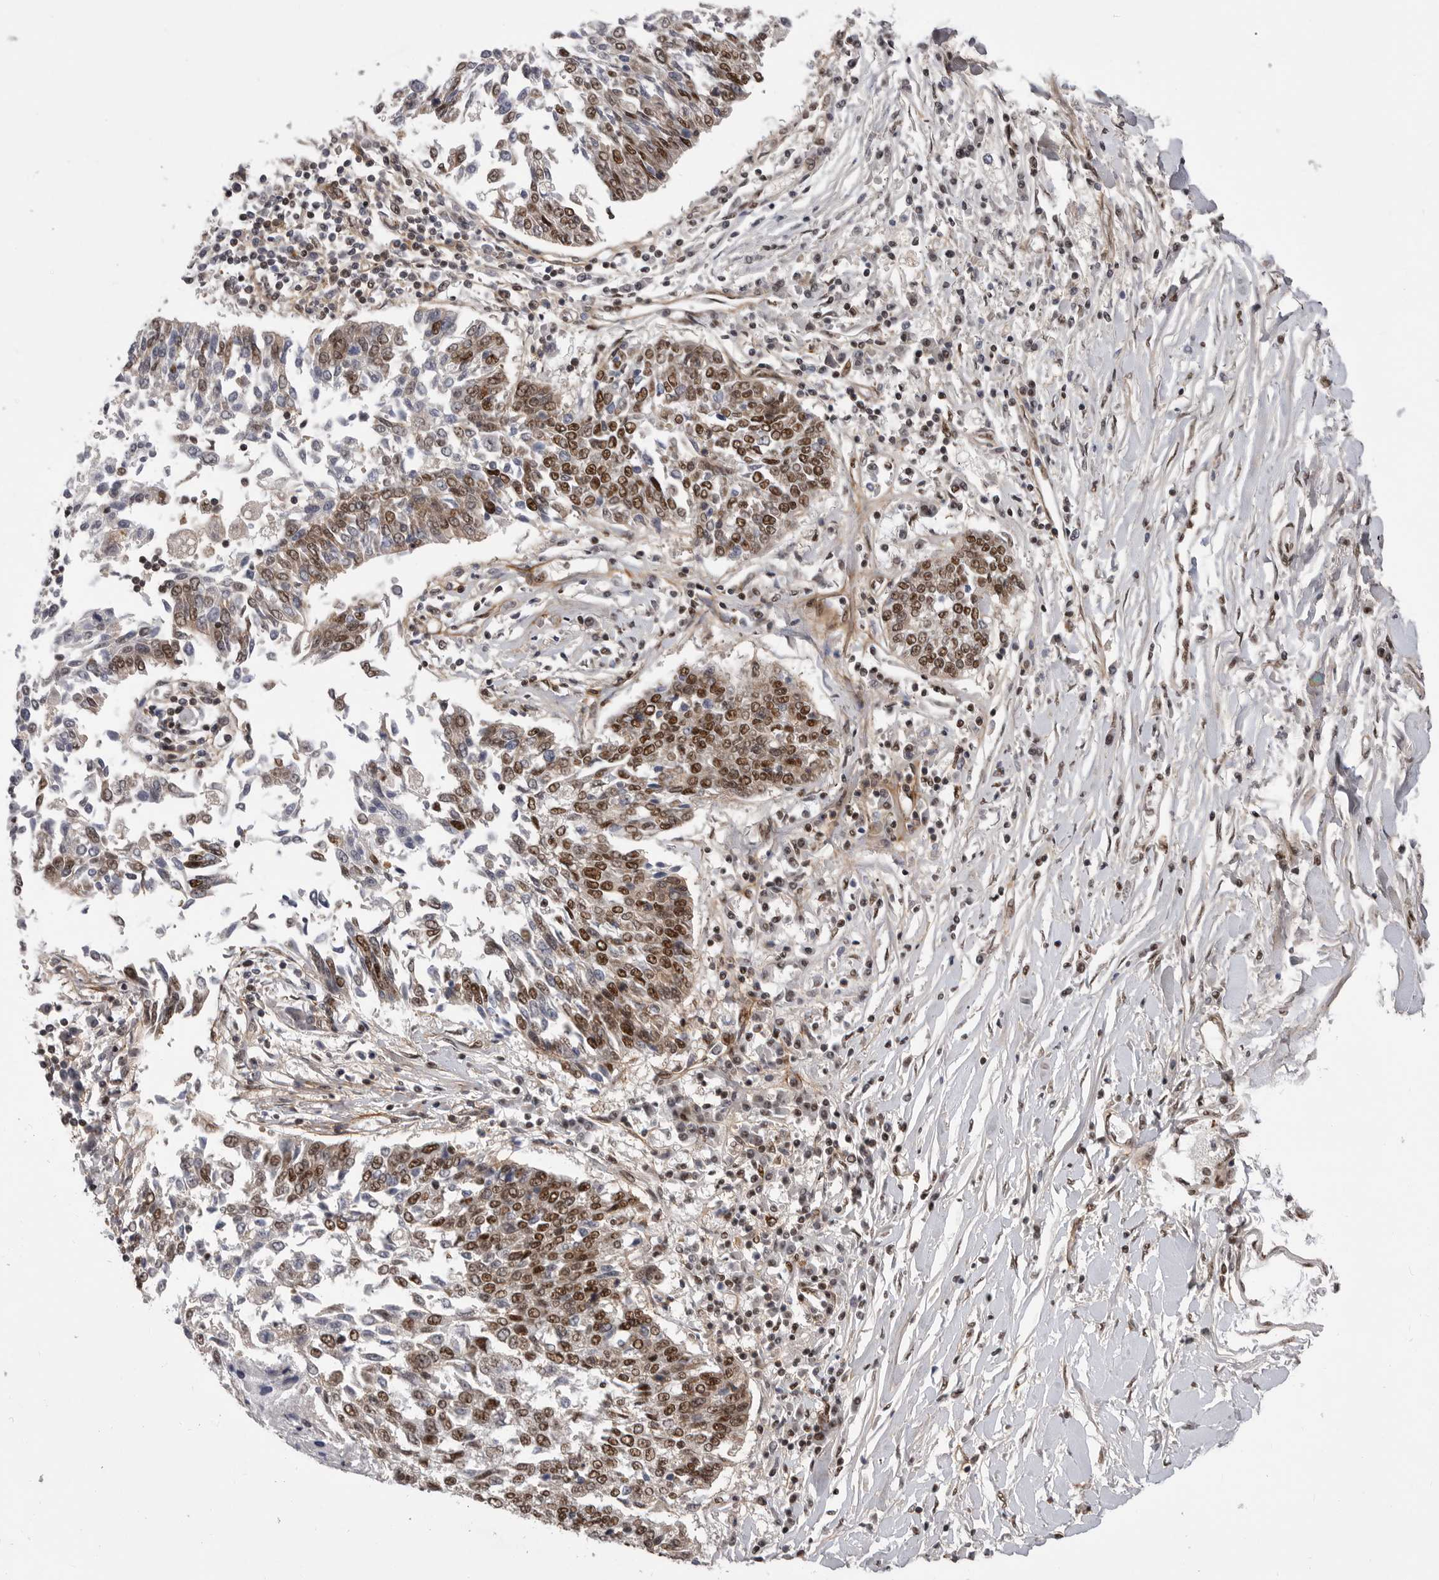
{"staining": {"intensity": "strong", "quantity": "25%-75%", "location": "nuclear"}, "tissue": "lung cancer", "cell_type": "Tumor cells", "image_type": "cancer", "snomed": [{"axis": "morphology", "description": "Normal tissue, NOS"}, {"axis": "morphology", "description": "Squamous cell carcinoma, NOS"}, {"axis": "topography", "description": "Cartilage tissue"}, {"axis": "topography", "description": "Bronchus"}, {"axis": "topography", "description": "Lung"}, {"axis": "topography", "description": "Peripheral nerve tissue"}], "caption": "High-magnification brightfield microscopy of squamous cell carcinoma (lung) stained with DAB (3,3'-diaminobenzidine) (brown) and counterstained with hematoxylin (blue). tumor cells exhibit strong nuclear staining is present in about25%-75% of cells. (Brightfield microscopy of DAB IHC at high magnification).", "gene": "PPP1R8", "patient": {"sex": "female", "age": 49}}